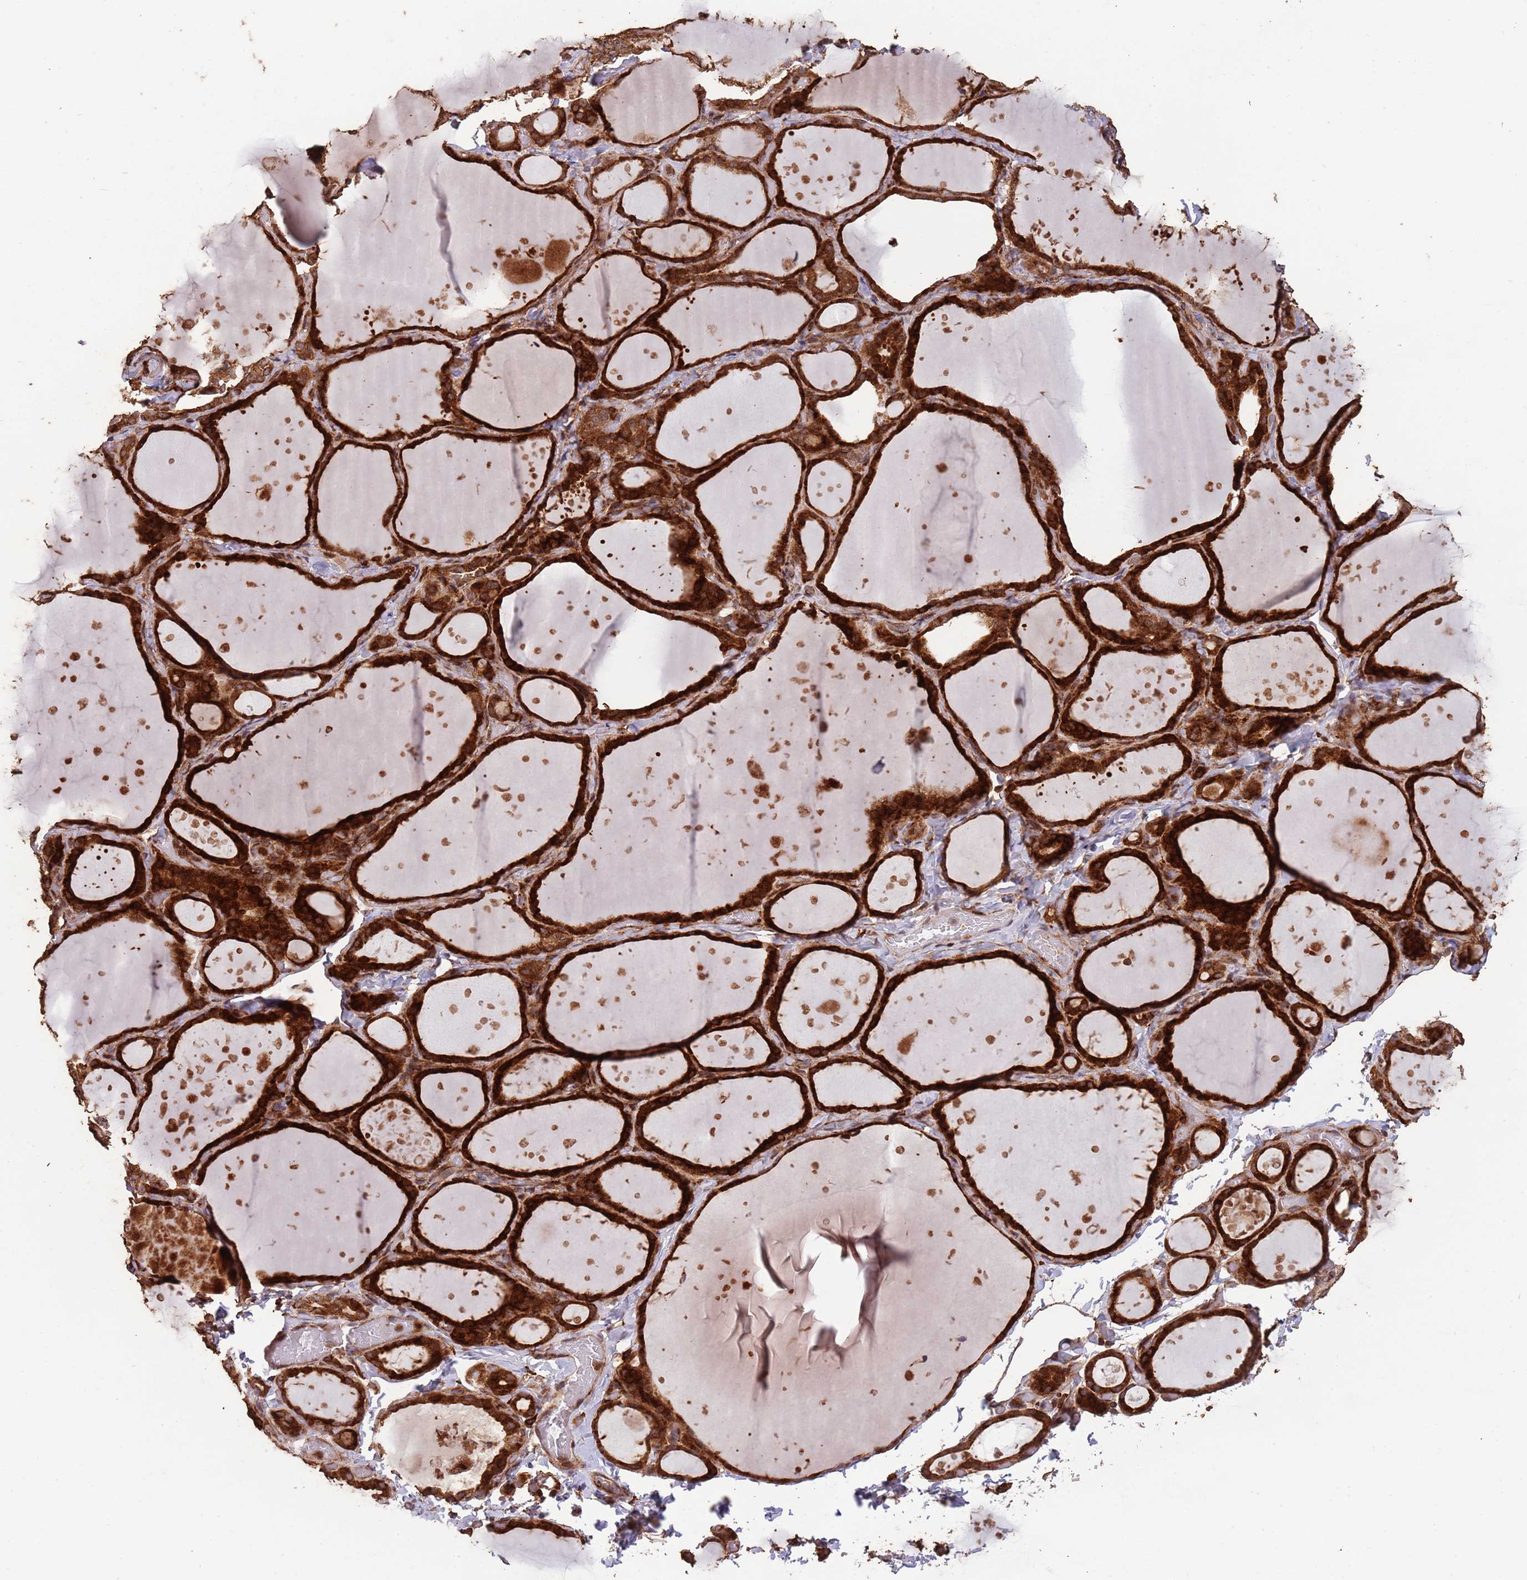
{"staining": {"intensity": "strong", "quantity": ">75%", "location": "cytoplasmic/membranous"}, "tissue": "thyroid gland", "cell_type": "Glandular cells", "image_type": "normal", "snomed": [{"axis": "morphology", "description": "Normal tissue, NOS"}, {"axis": "topography", "description": "Thyroid gland"}], "caption": "Protein staining reveals strong cytoplasmic/membranous expression in approximately >75% of glandular cells in unremarkable thyroid gland.", "gene": "ZNF428", "patient": {"sex": "female", "age": 44}}